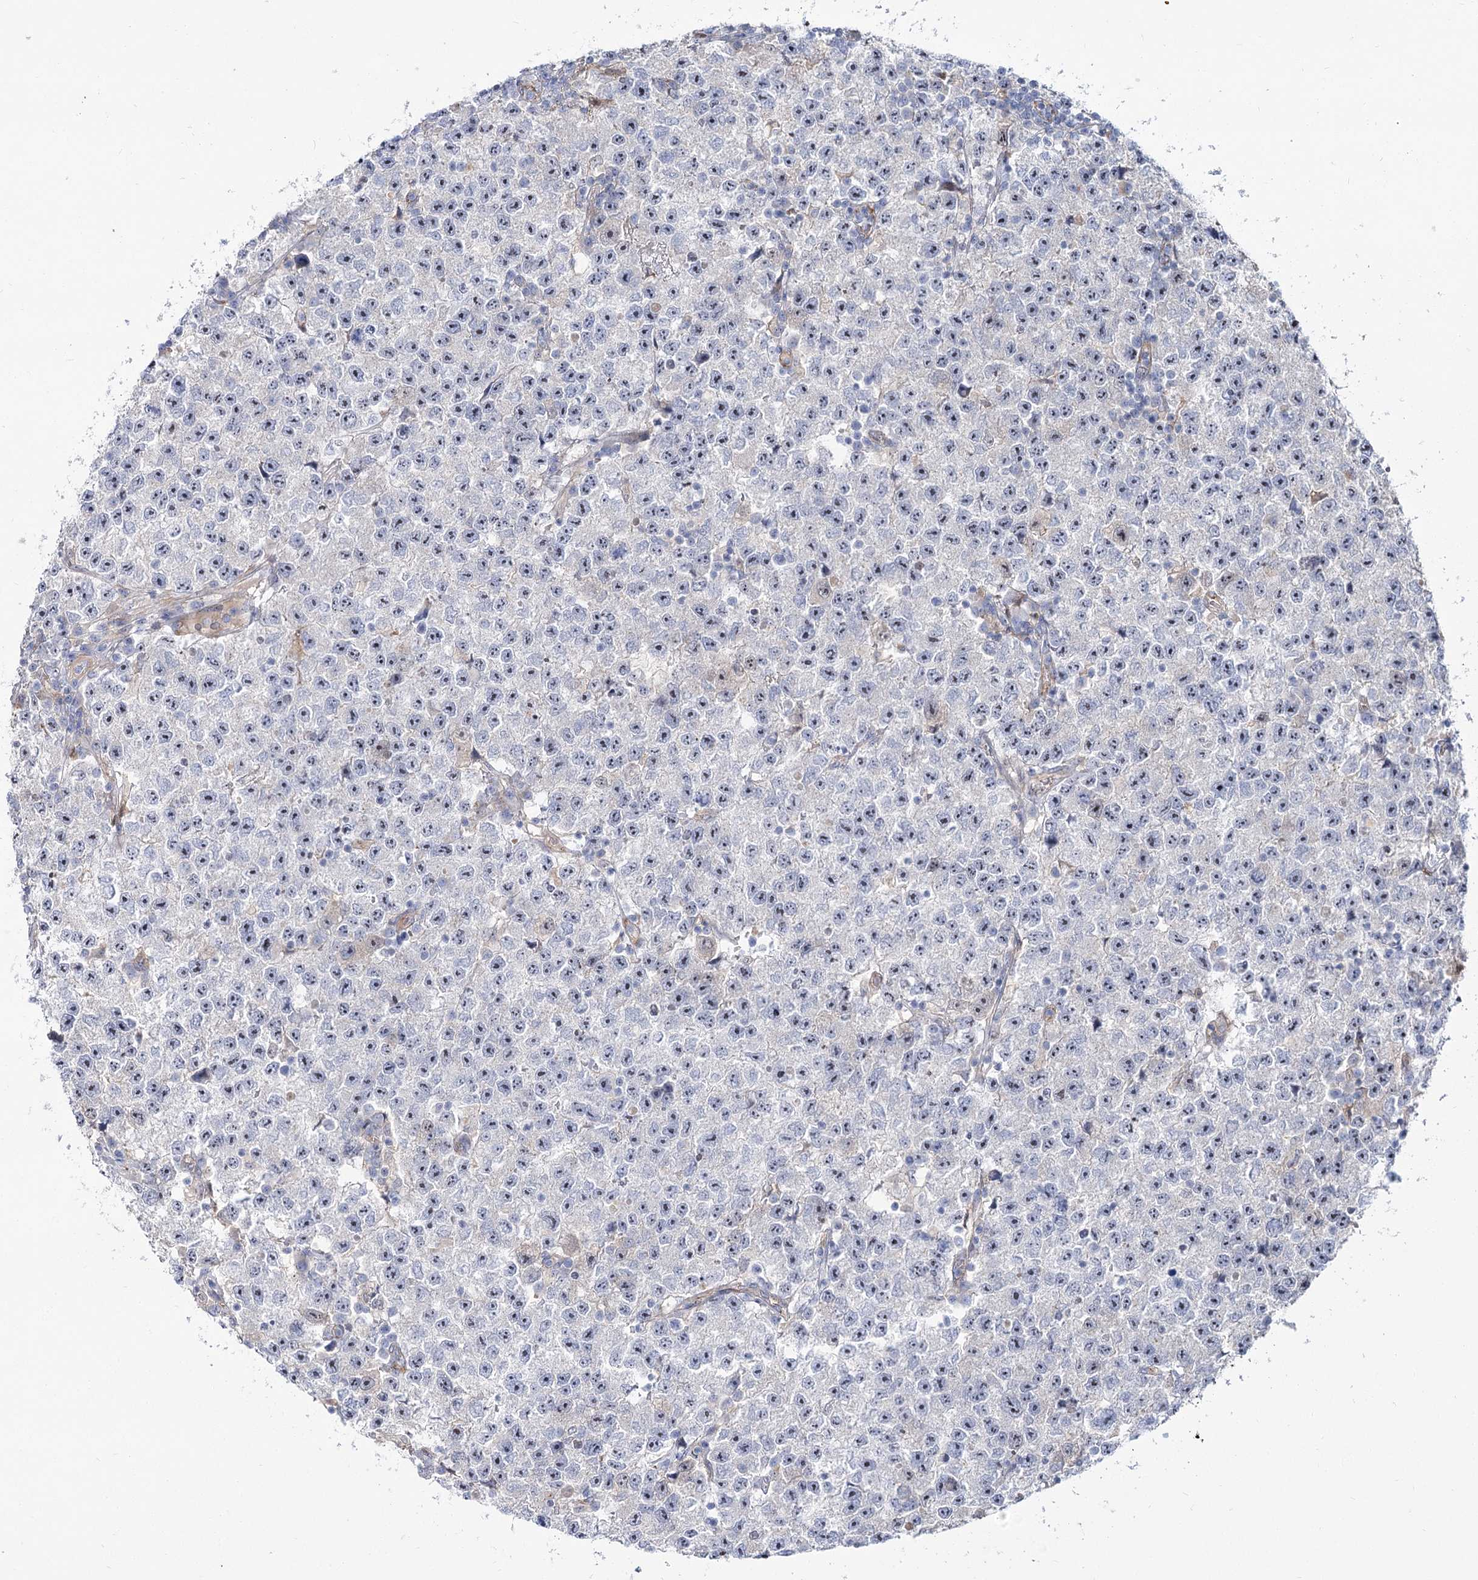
{"staining": {"intensity": "moderate", "quantity": "25%-75%", "location": "nuclear"}, "tissue": "testis cancer", "cell_type": "Tumor cells", "image_type": "cancer", "snomed": [{"axis": "morphology", "description": "Seminoma, NOS"}, {"axis": "topography", "description": "Testis"}], "caption": "Immunohistochemistry image of human seminoma (testis) stained for a protein (brown), which reveals medium levels of moderate nuclear staining in approximately 25%-75% of tumor cells.", "gene": "SUOX", "patient": {"sex": "male", "age": 22}}